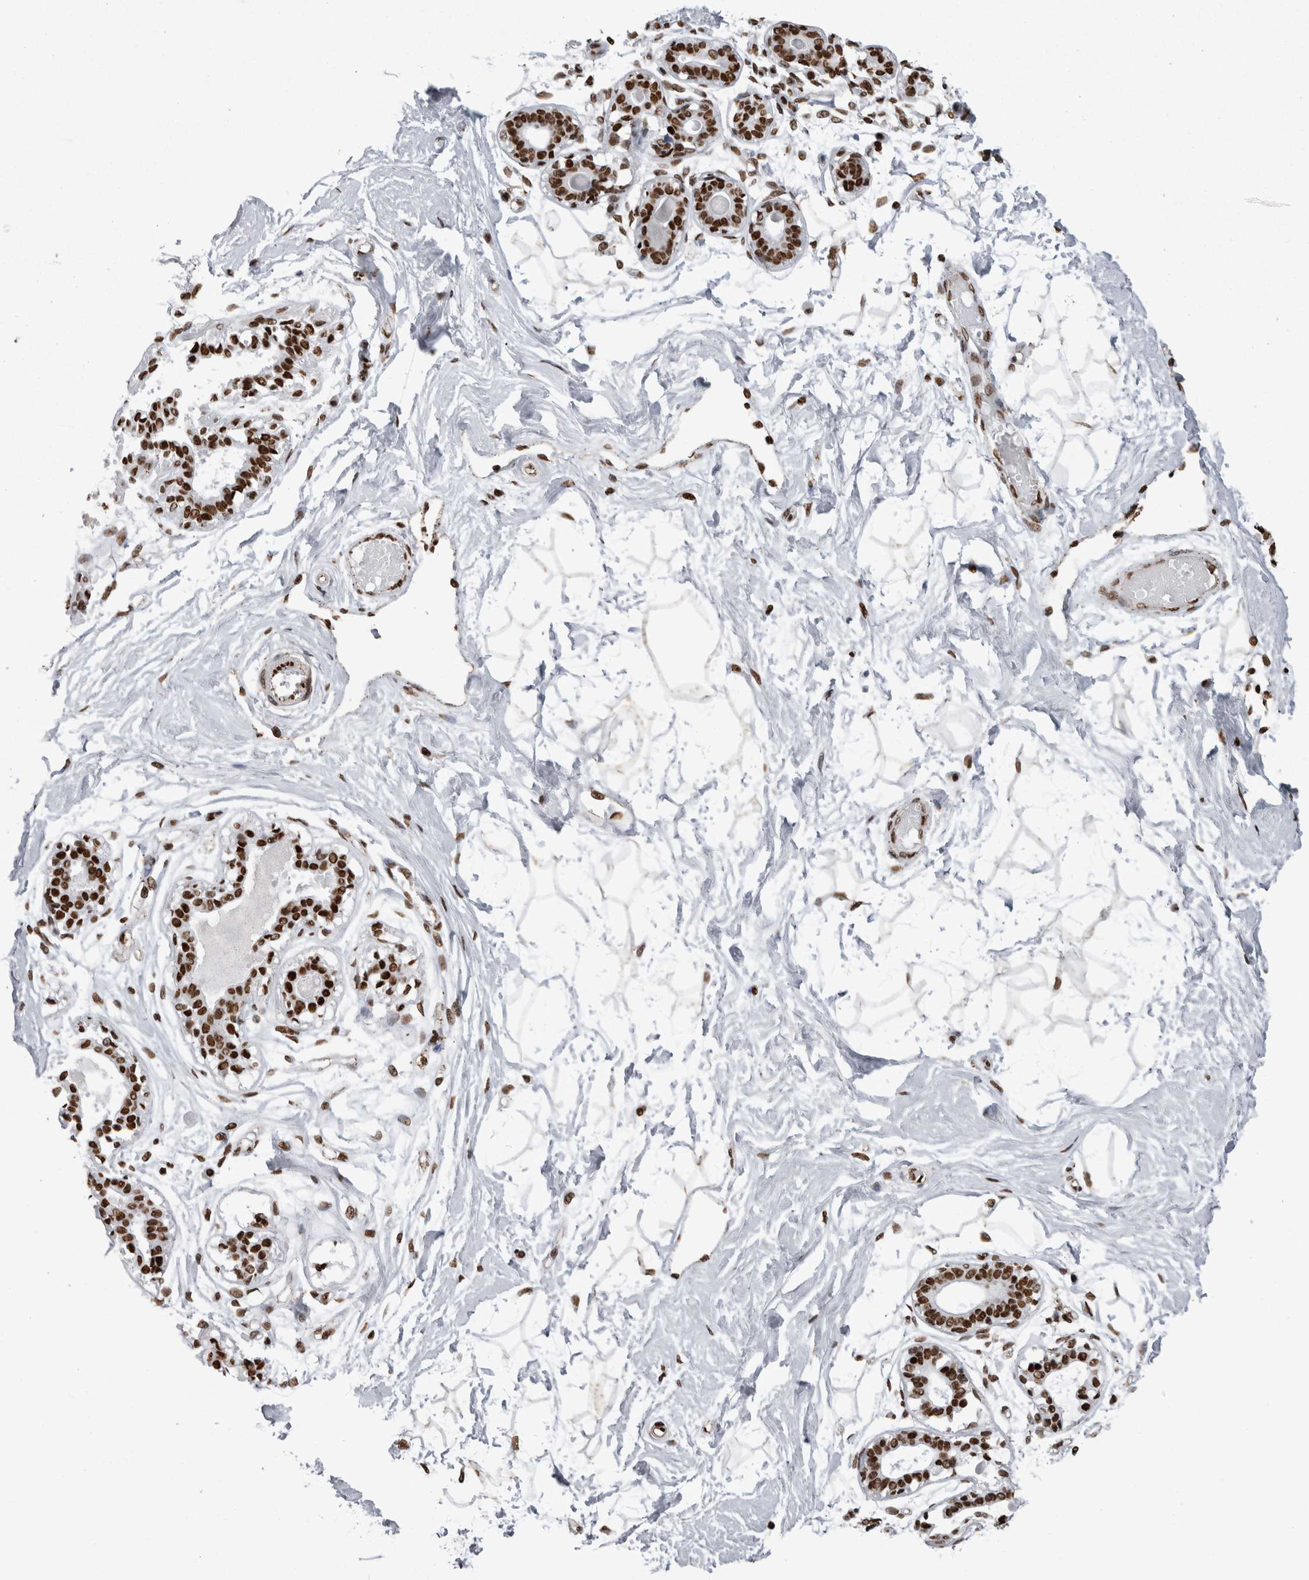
{"staining": {"intensity": "strong", "quantity": ">75%", "location": "nuclear"}, "tissue": "breast", "cell_type": "Adipocytes", "image_type": "normal", "snomed": [{"axis": "morphology", "description": "Normal tissue, NOS"}, {"axis": "topography", "description": "Breast"}], "caption": "Protein expression analysis of normal human breast reveals strong nuclear positivity in about >75% of adipocytes. (Brightfield microscopy of DAB IHC at high magnification).", "gene": "HNRNPM", "patient": {"sex": "female", "age": 45}}